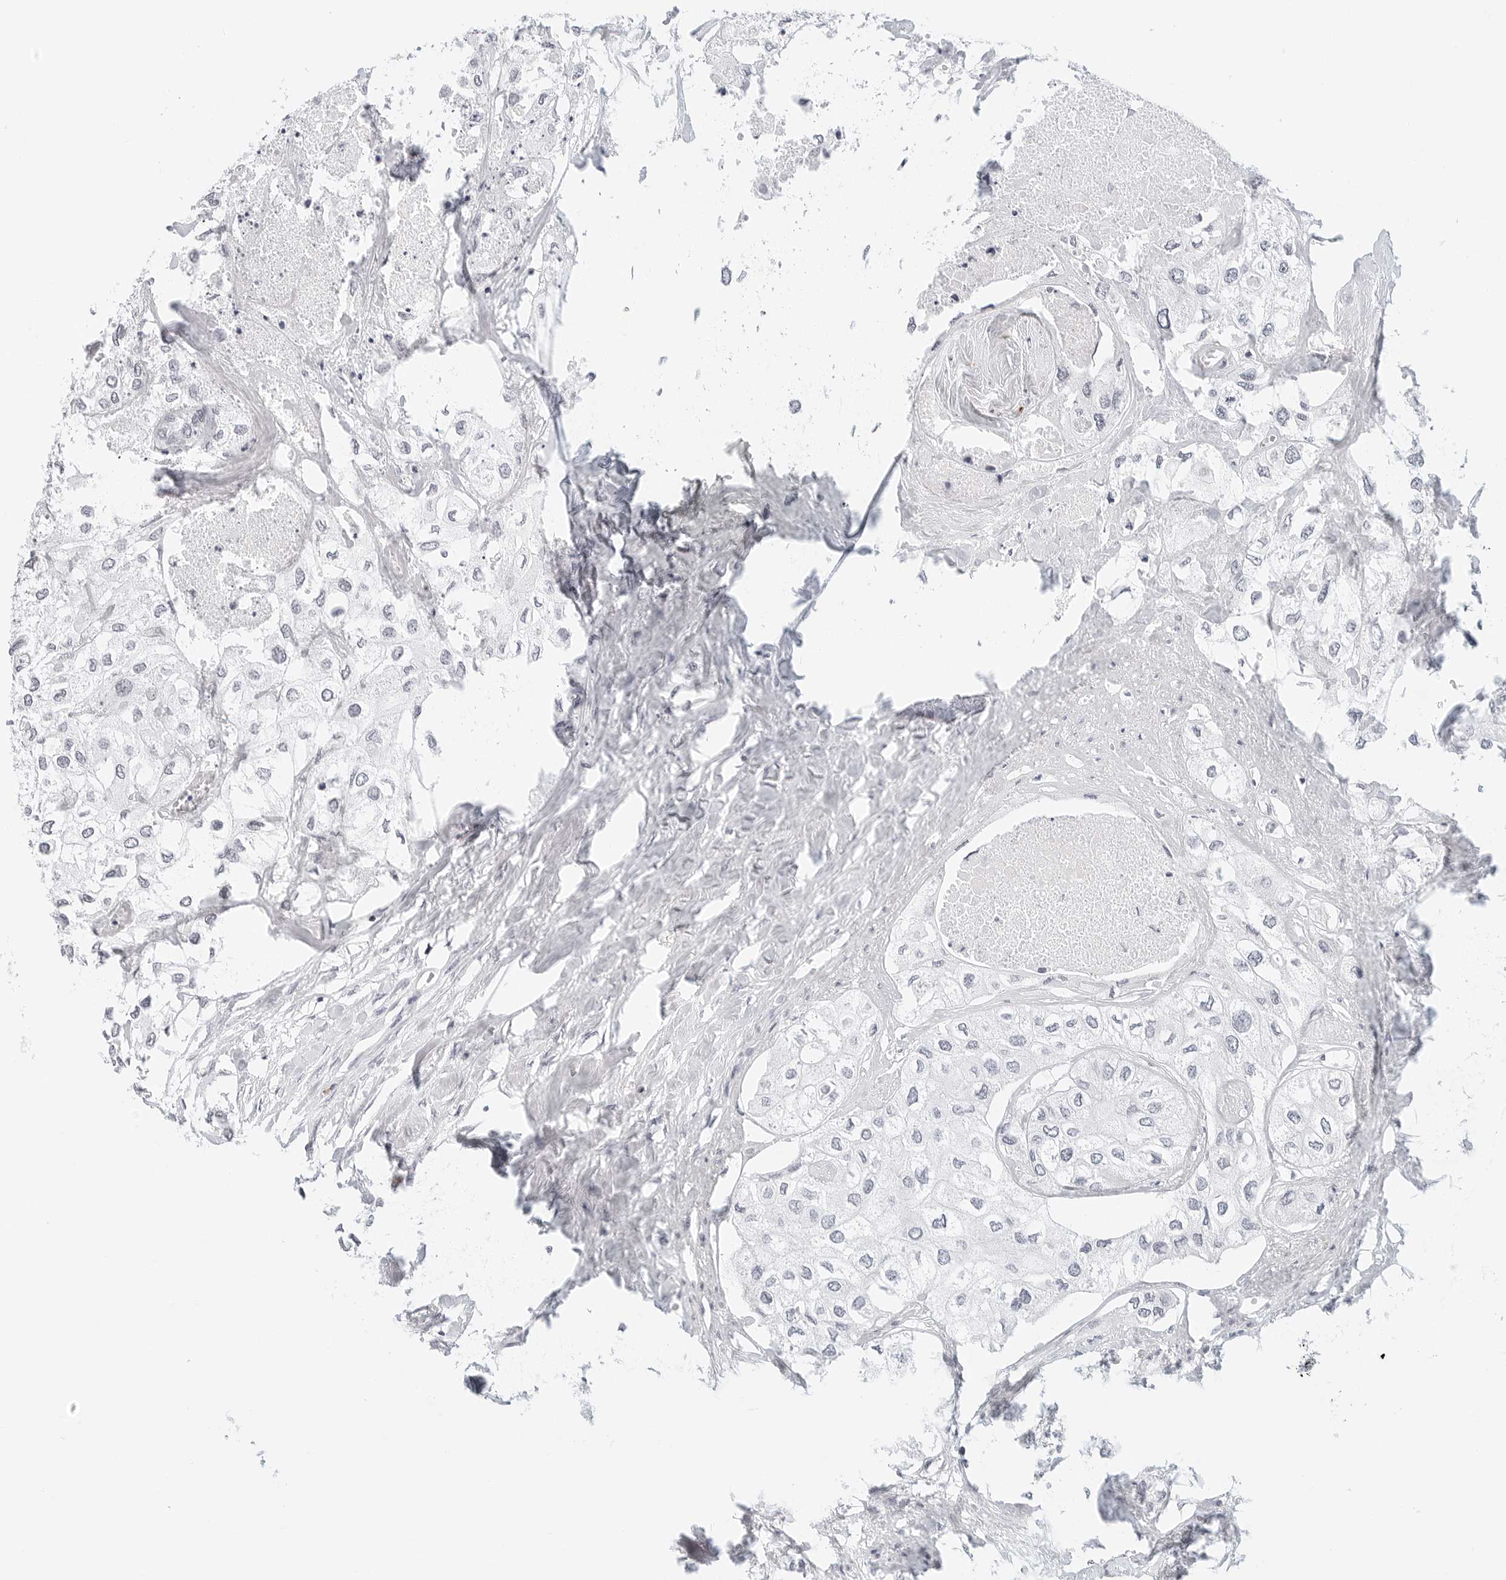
{"staining": {"intensity": "negative", "quantity": "none", "location": "none"}, "tissue": "urothelial cancer", "cell_type": "Tumor cells", "image_type": "cancer", "snomed": [{"axis": "morphology", "description": "Urothelial carcinoma, High grade"}, {"axis": "topography", "description": "Urinary bladder"}], "caption": "Immunohistochemistry photomicrograph of neoplastic tissue: urothelial cancer stained with DAB (3,3'-diaminobenzidine) demonstrates no significant protein expression in tumor cells. (Stains: DAB immunohistochemistry (IHC) with hematoxylin counter stain, Microscopy: brightfield microscopy at high magnification).", "gene": "PARP10", "patient": {"sex": "male", "age": 64}}